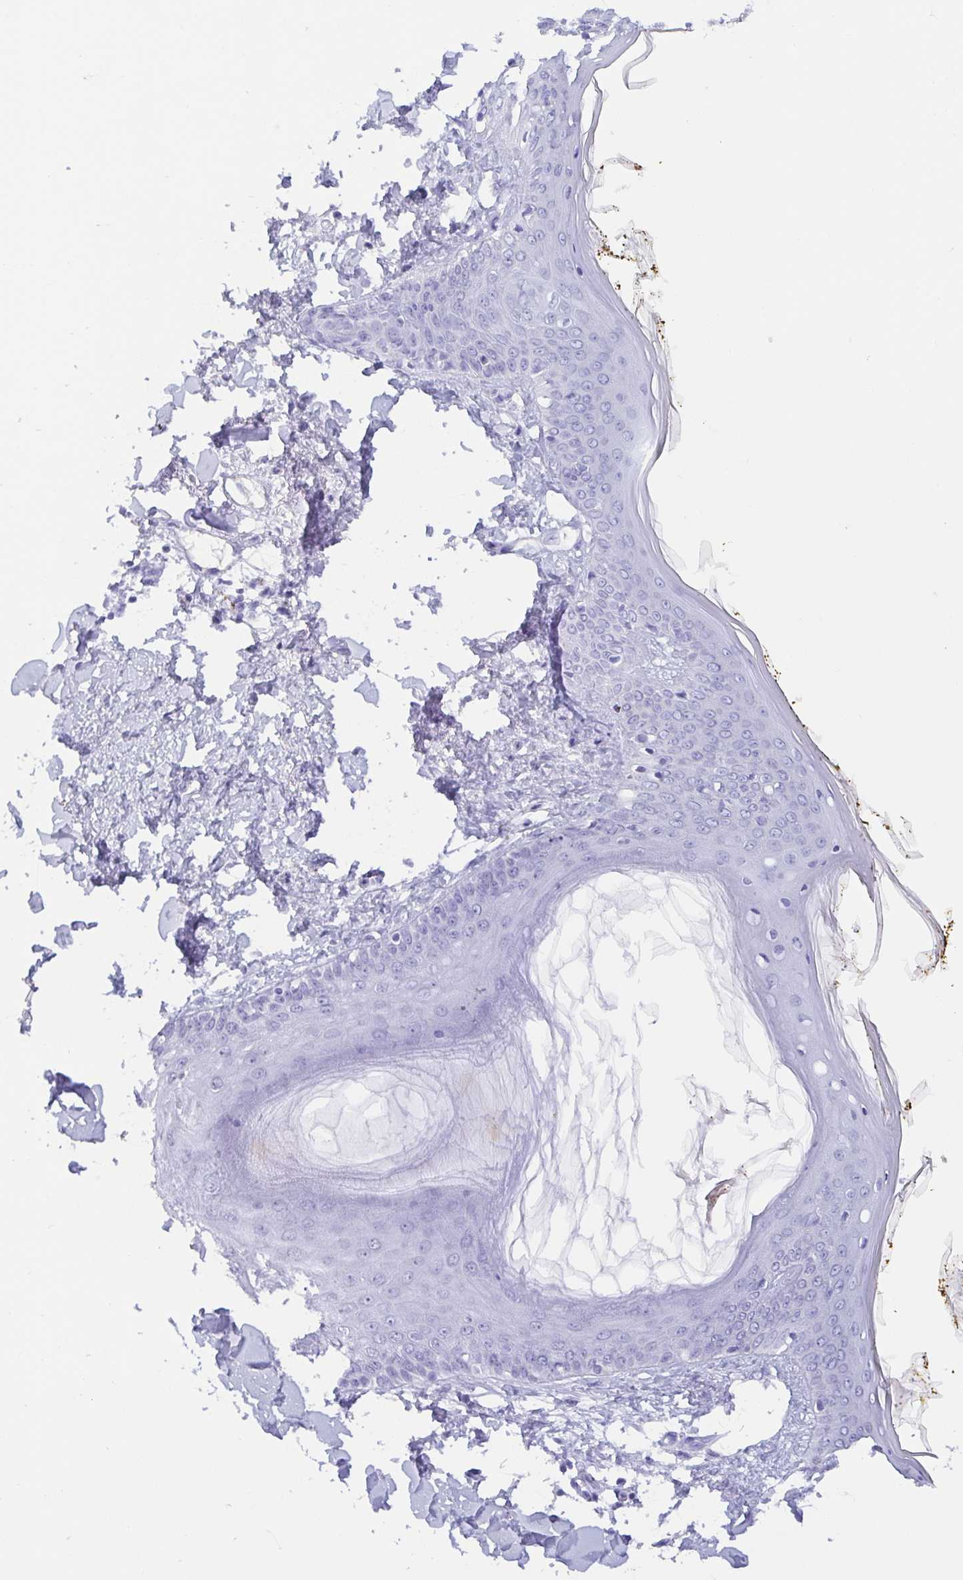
{"staining": {"intensity": "negative", "quantity": "none", "location": "none"}, "tissue": "skin", "cell_type": "Fibroblasts", "image_type": "normal", "snomed": [{"axis": "morphology", "description": "Normal tissue, NOS"}, {"axis": "topography", "description": "Skin"}], "caption": "The photomicrograph shows no significant staining in fibroblasts of skin. (Immunohistochemistry (ihc), brightfield microscopy, high magnification).", "gene": "GKN1", "patient": {"sex": "female", "age": 34}}